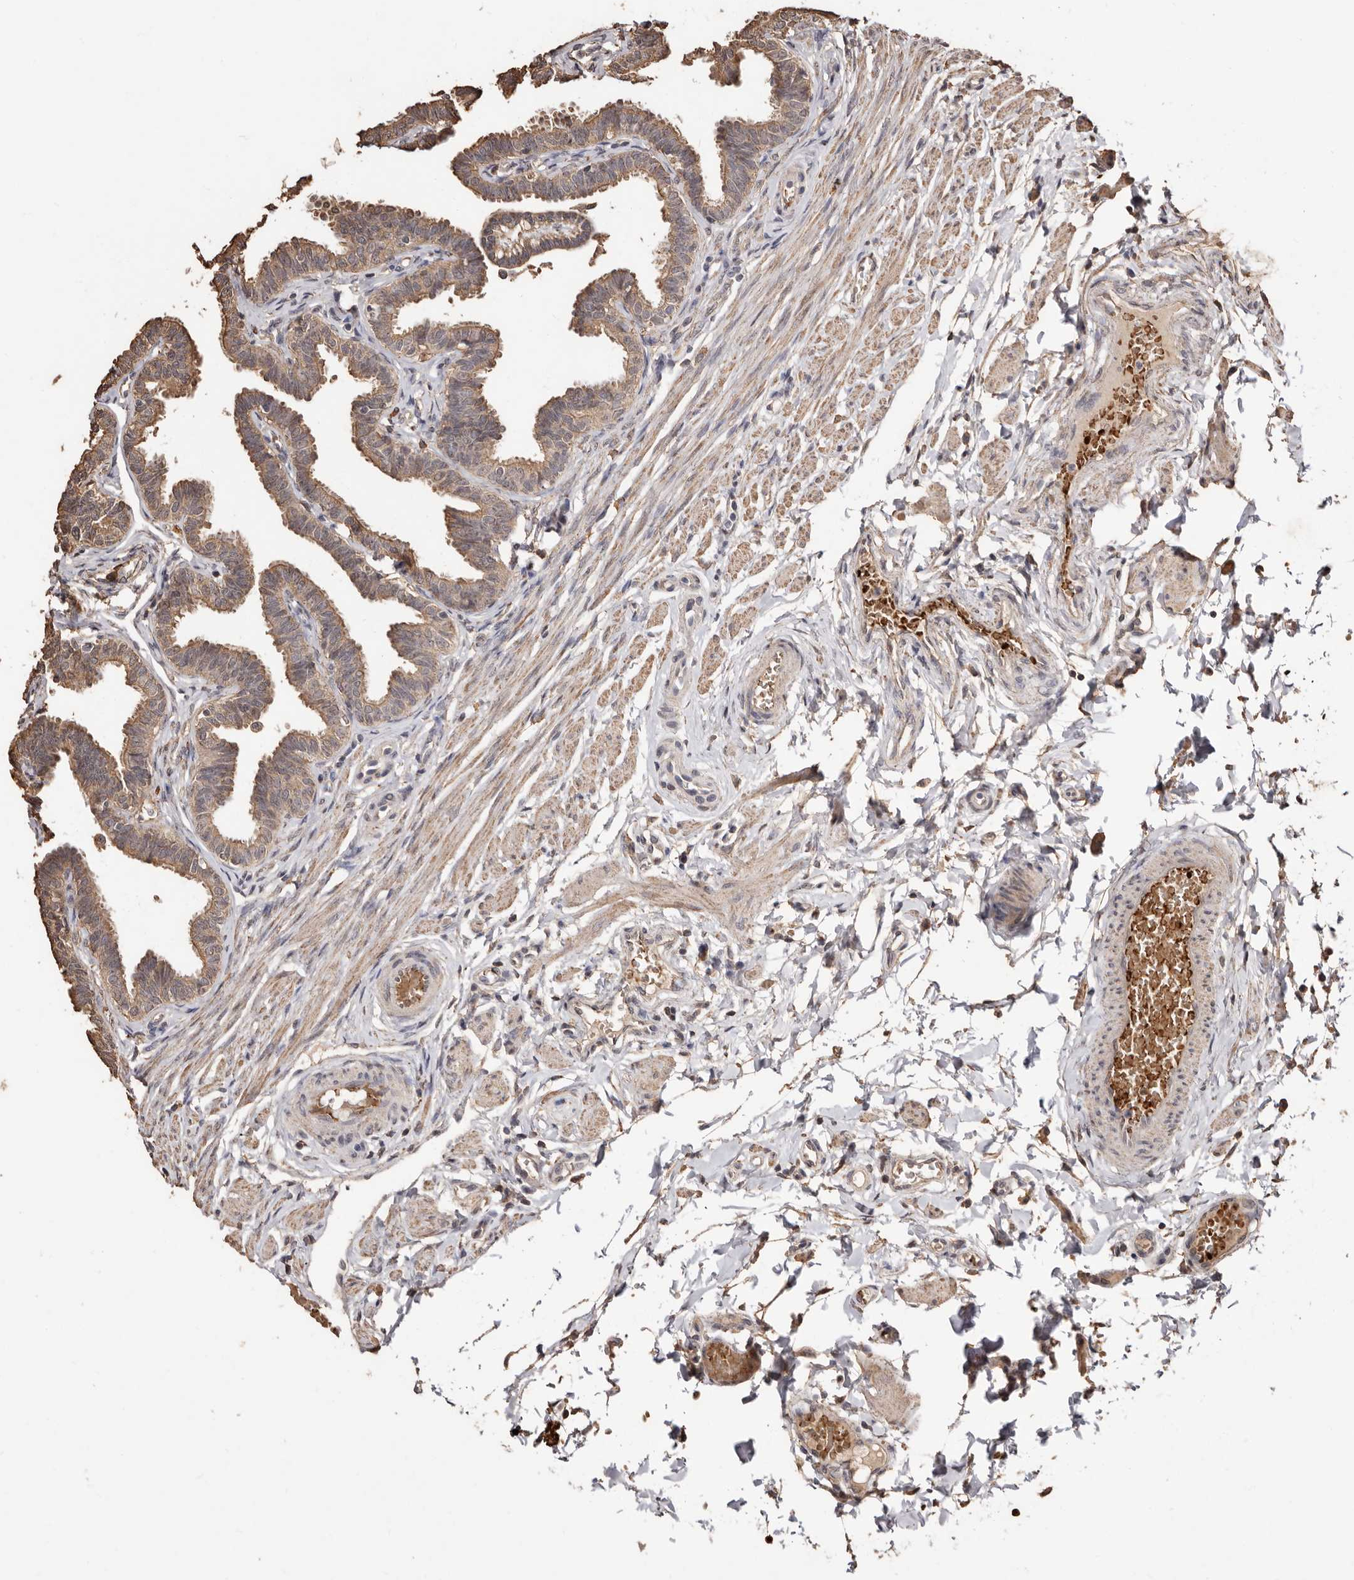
{"staining": {"intensity": "moderate", "quantity": ">75%", "location": "cytoplasmic/membranous"}, "tissue": "fallopian tube", "cell_type": "Glandular cells", "image_type": "normal", "snomed": [{"axis": "morphology", "description": "Normal tissue, NOS"}, {"axis": "topography", "description": "Fallopian tube"}, {"axis": "topography", "description": "Ovary"}], "caption": "Immunohistochemical staining of unremarkable human fallopian tube displays moderate cytoplasmic/membranous protein expression in about >75% of glandular cells.", "gene": "GRAMD2A", "patient": {"sex": "female", "age": 23}}